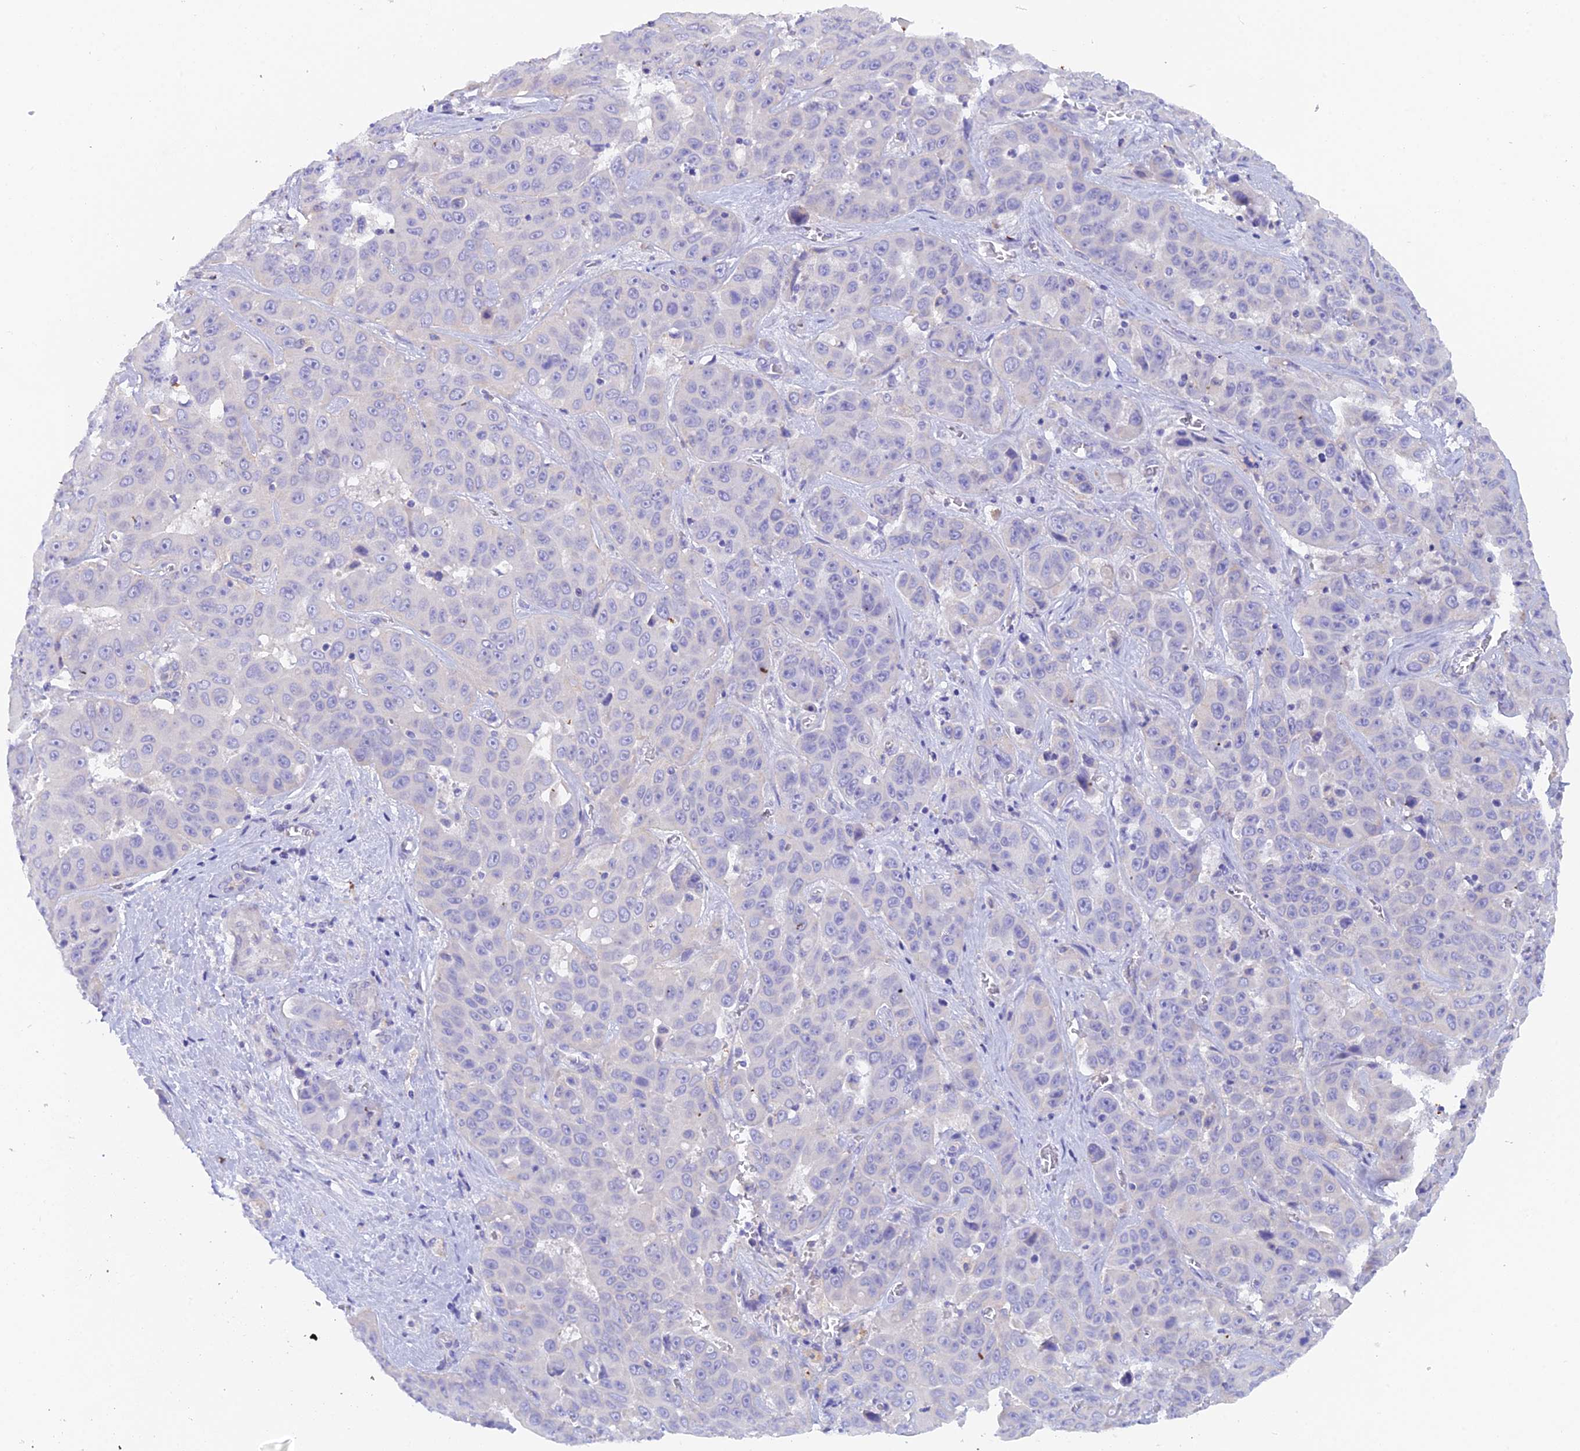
{"staining": {"intensity": "negative", "quantity": "none", "location": "none"}, "tissue": "liver cancer", "cell_type": "Tumor cells", "image_type": "cancer", "snomed": [{"axis": "morphology", "description": "Cholangiocarcinoma"}, {"axis": "topography", "description": "Liver"}], "caption": "A photomicrograph of human liver cancer (cholangiocarcinoma) is negative for staining in tumor cells.", "gene": "FZR1", "patient": {"sex": "female", "age": 52}}